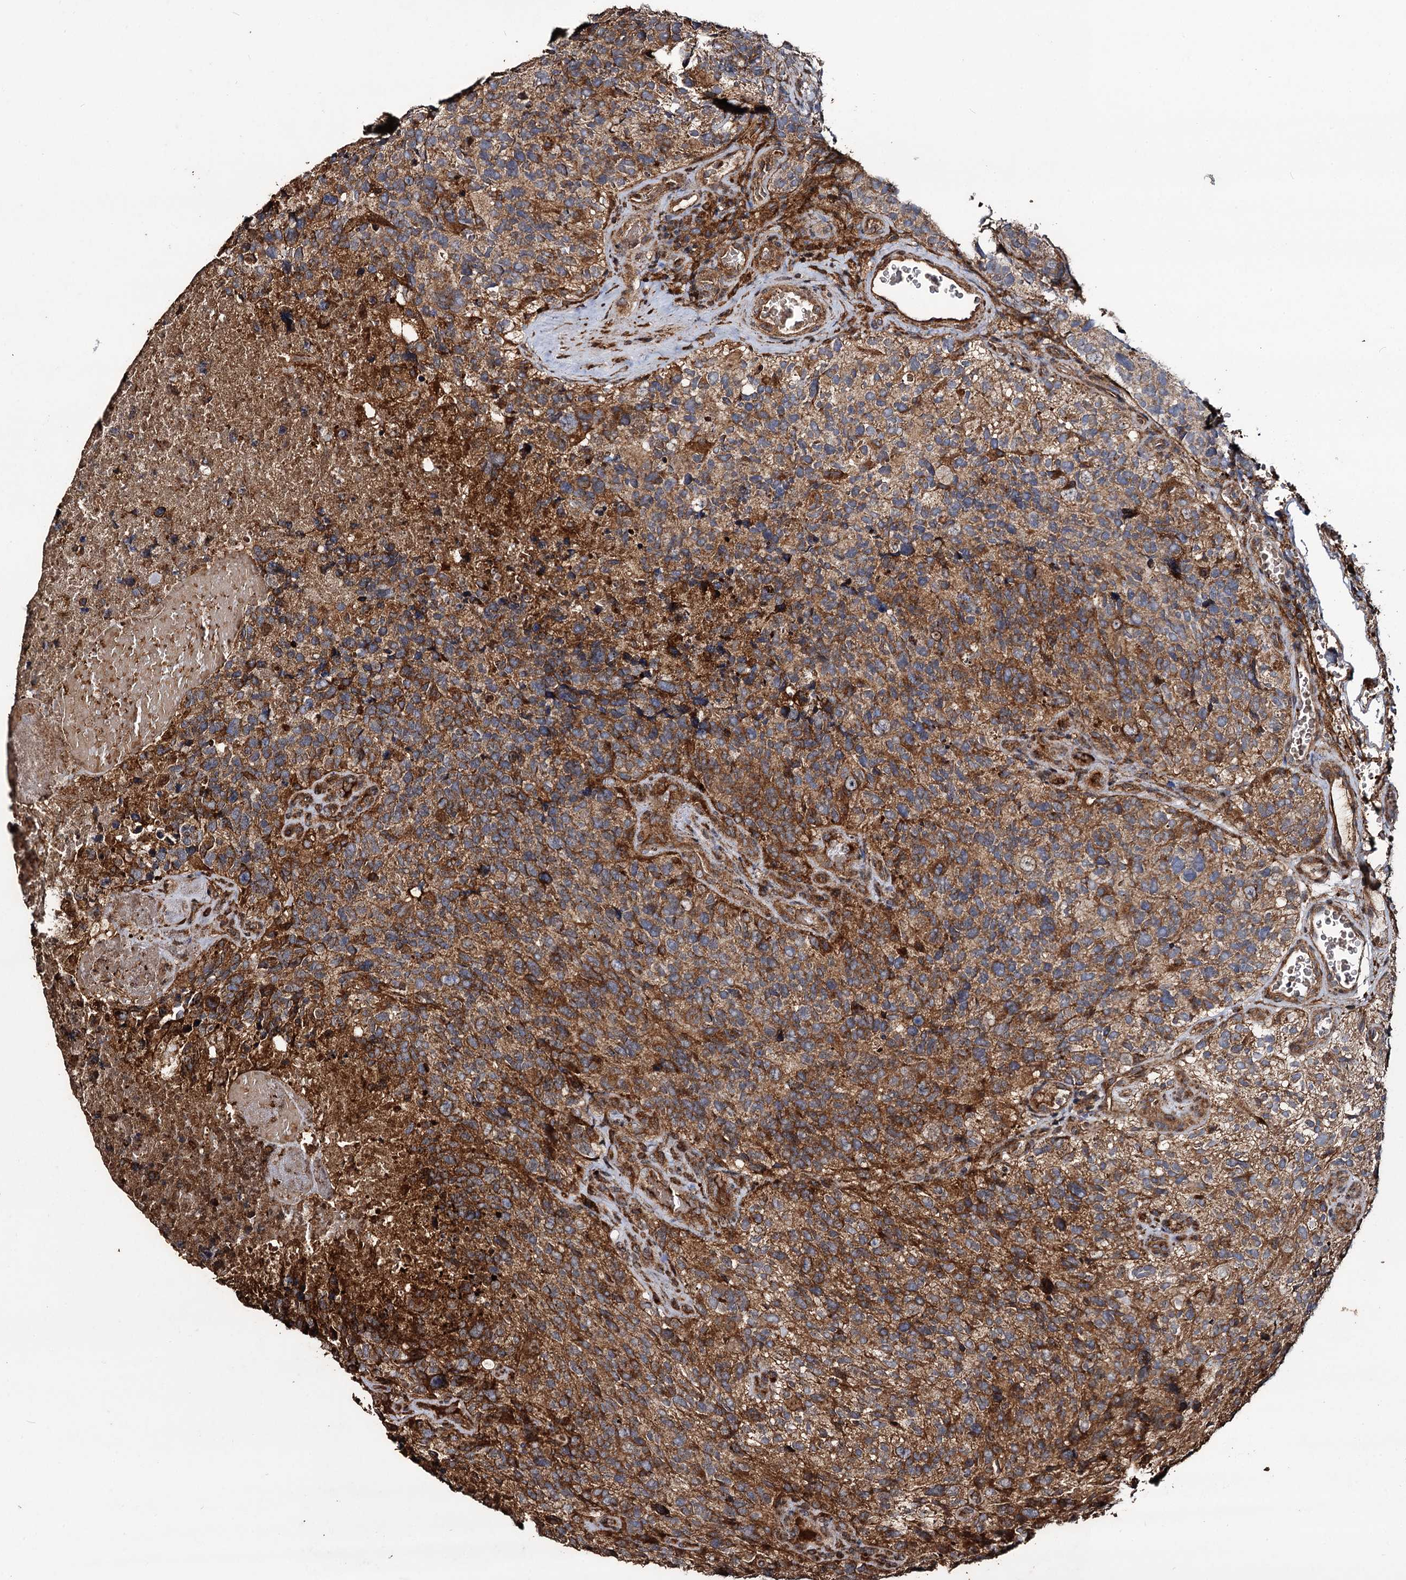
{"staining": {"intensity": "moderate", "quantity": ">75%", "location": "cytoplasmic/membranous"}, "tissue": "glioma", "cell_type": "Tumor cells", "image_type": "cancer", "snomed": [{"axis": "morphology", "description": "Glioma, malignant, High grade"}, {"axis": "topography", "description": "Brain"}], "caption": "Moderate cytoplasmic/membranous protein expression is appreciated in approximately >75% of tumor cells in malignant high-grade glioma. The staining was performed using DAB, with brown indicating positive protein expression. Nuclei are stained blue with hematoxylin.", "gene": "NOTCH2NLA", "patient": {"sex": "male", "age": 69}}